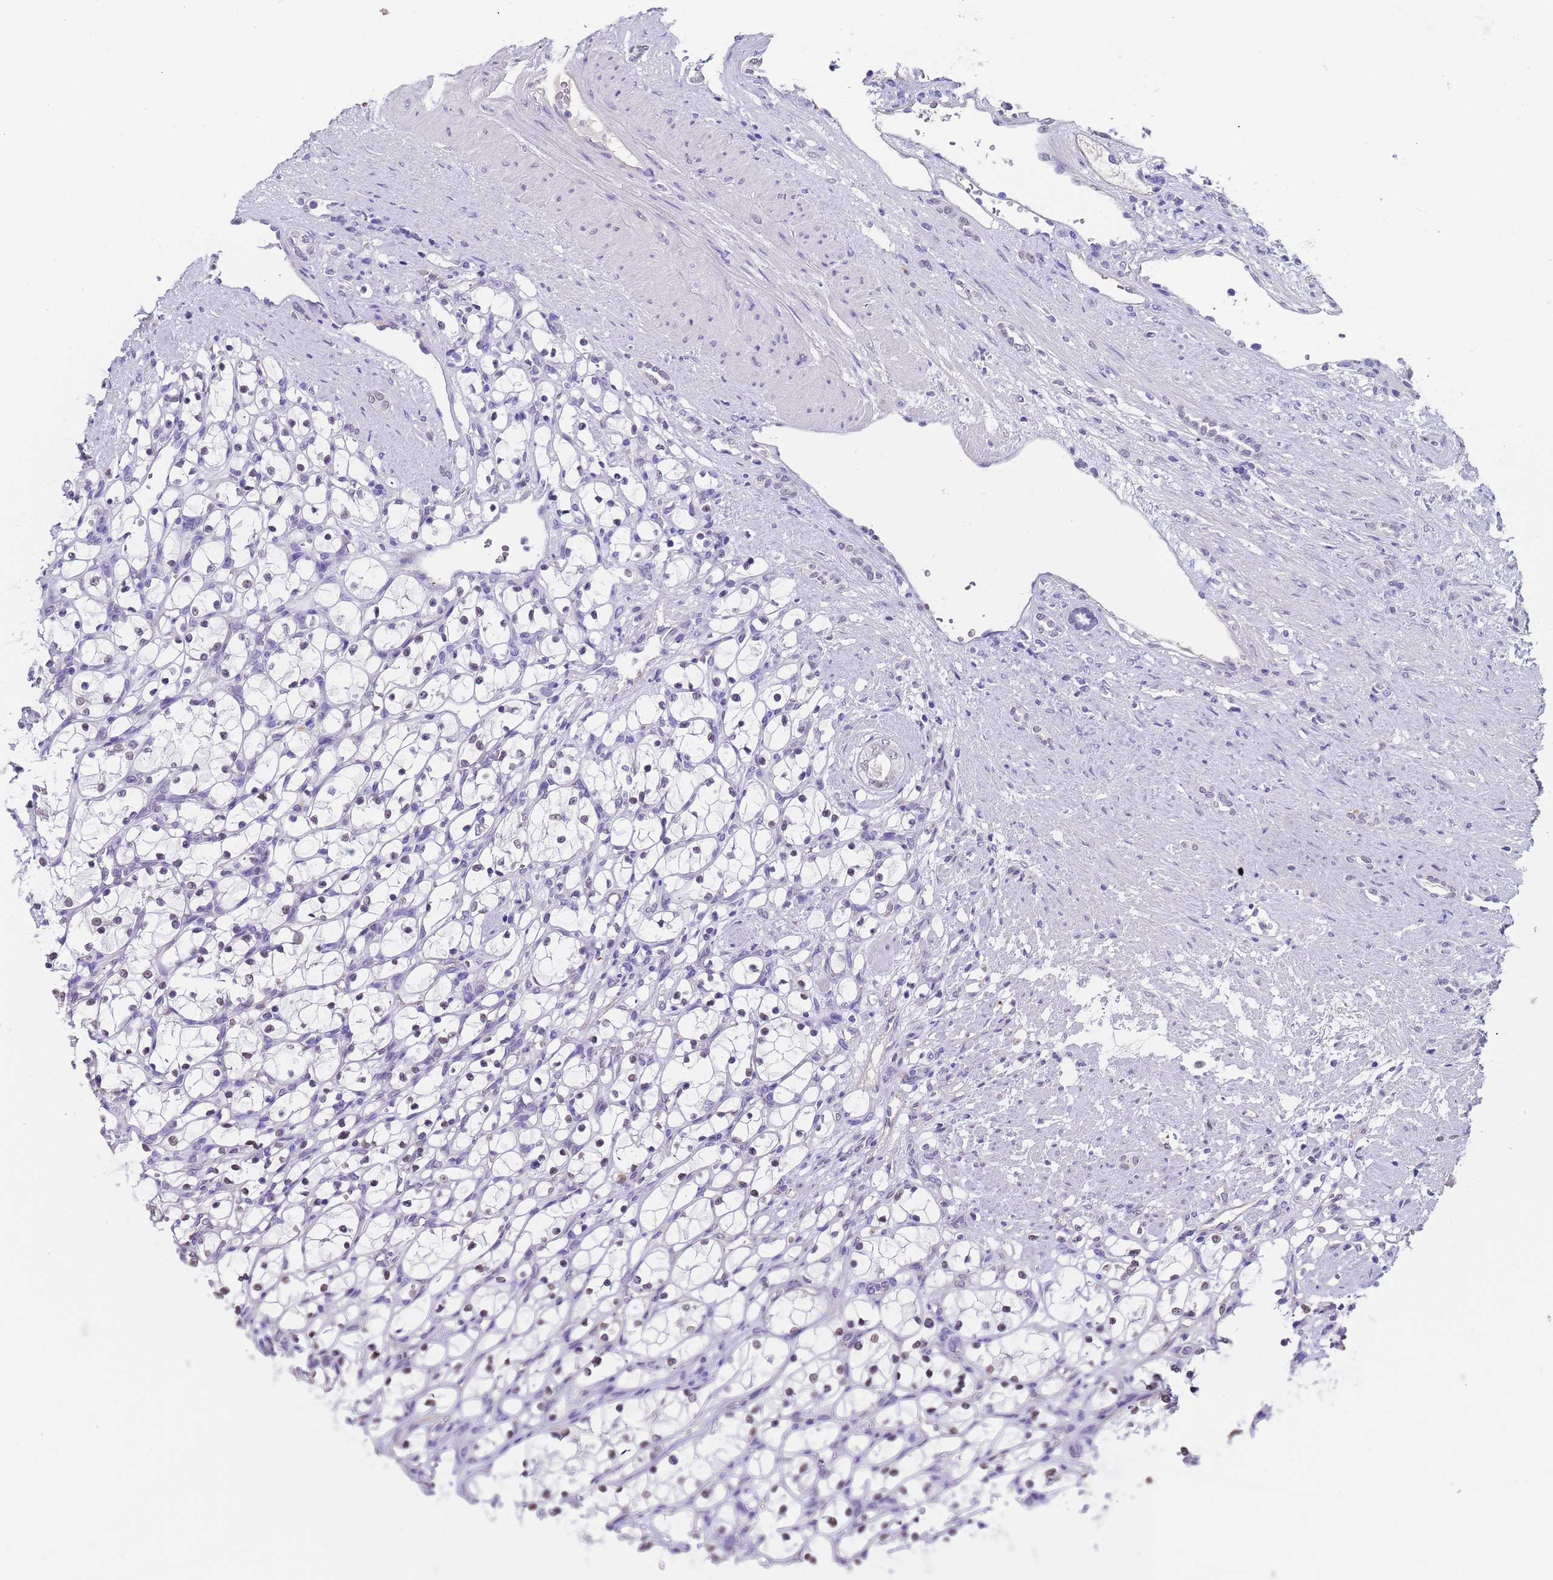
{"staining": {"intensity": "negative", "quantity": "none", "location": "none"}, "tissue": "renal cancer", "cell_type": "Tumor cells", "image_type": "cancer", "snomed": [{"axis": "morphology", "description": "Adenocarcinoma, NOS"}, {"axis": "topography", "description": "Kidney"}], "caption": "Histopathology image shows no protein expression in tumor cells of renal cancer (adenocarcinoma) tissue. The staining is performed using DAB (3,3'-diaminobenzidine) brown chromogen with nuclei counter-stained in using hematoxylin.", "gene": "CTRC", "patient": {"sex": "female", "age": 69}}